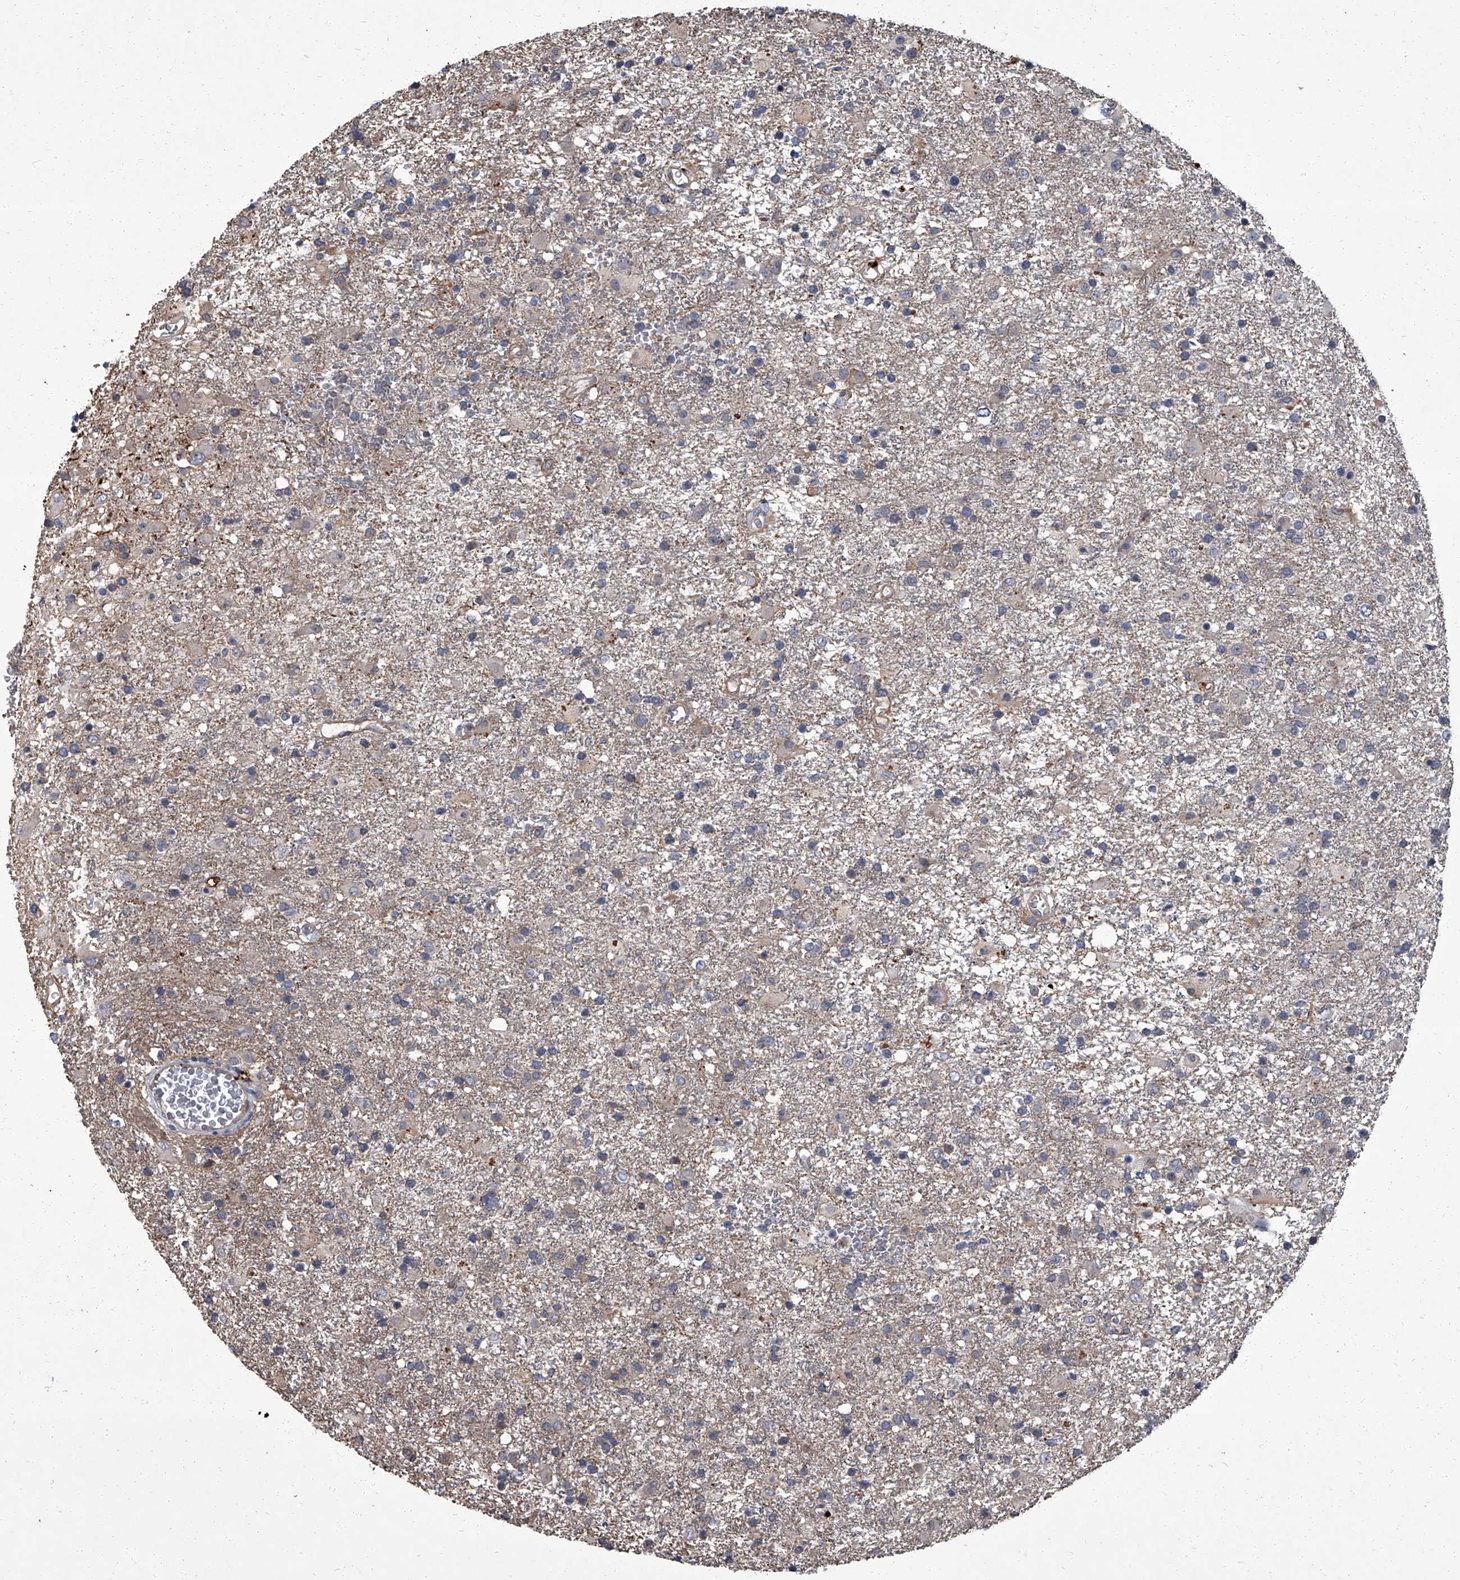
{"staining": {"intensity": "negative", "quantity": "none", "location": "none"}, "tissue": "glioma", "cell_type": "Tumor cells", "image_type": "cancer", "snomed": [{"axis": "morphology", "description": "Glioma, malignant, Low grade"}, {"axis": "topography", "description": "Brain"}], "caption": "IHC photomicrograph of neoplastic tissue: low-grade glioma (malignant) stained with DAB (3,3'-diaminobenzidine) demonstrates no significant protein expression in tumor cells.", "gene": "SIRT4", "patient": {"sex": "male", "age": 65}}